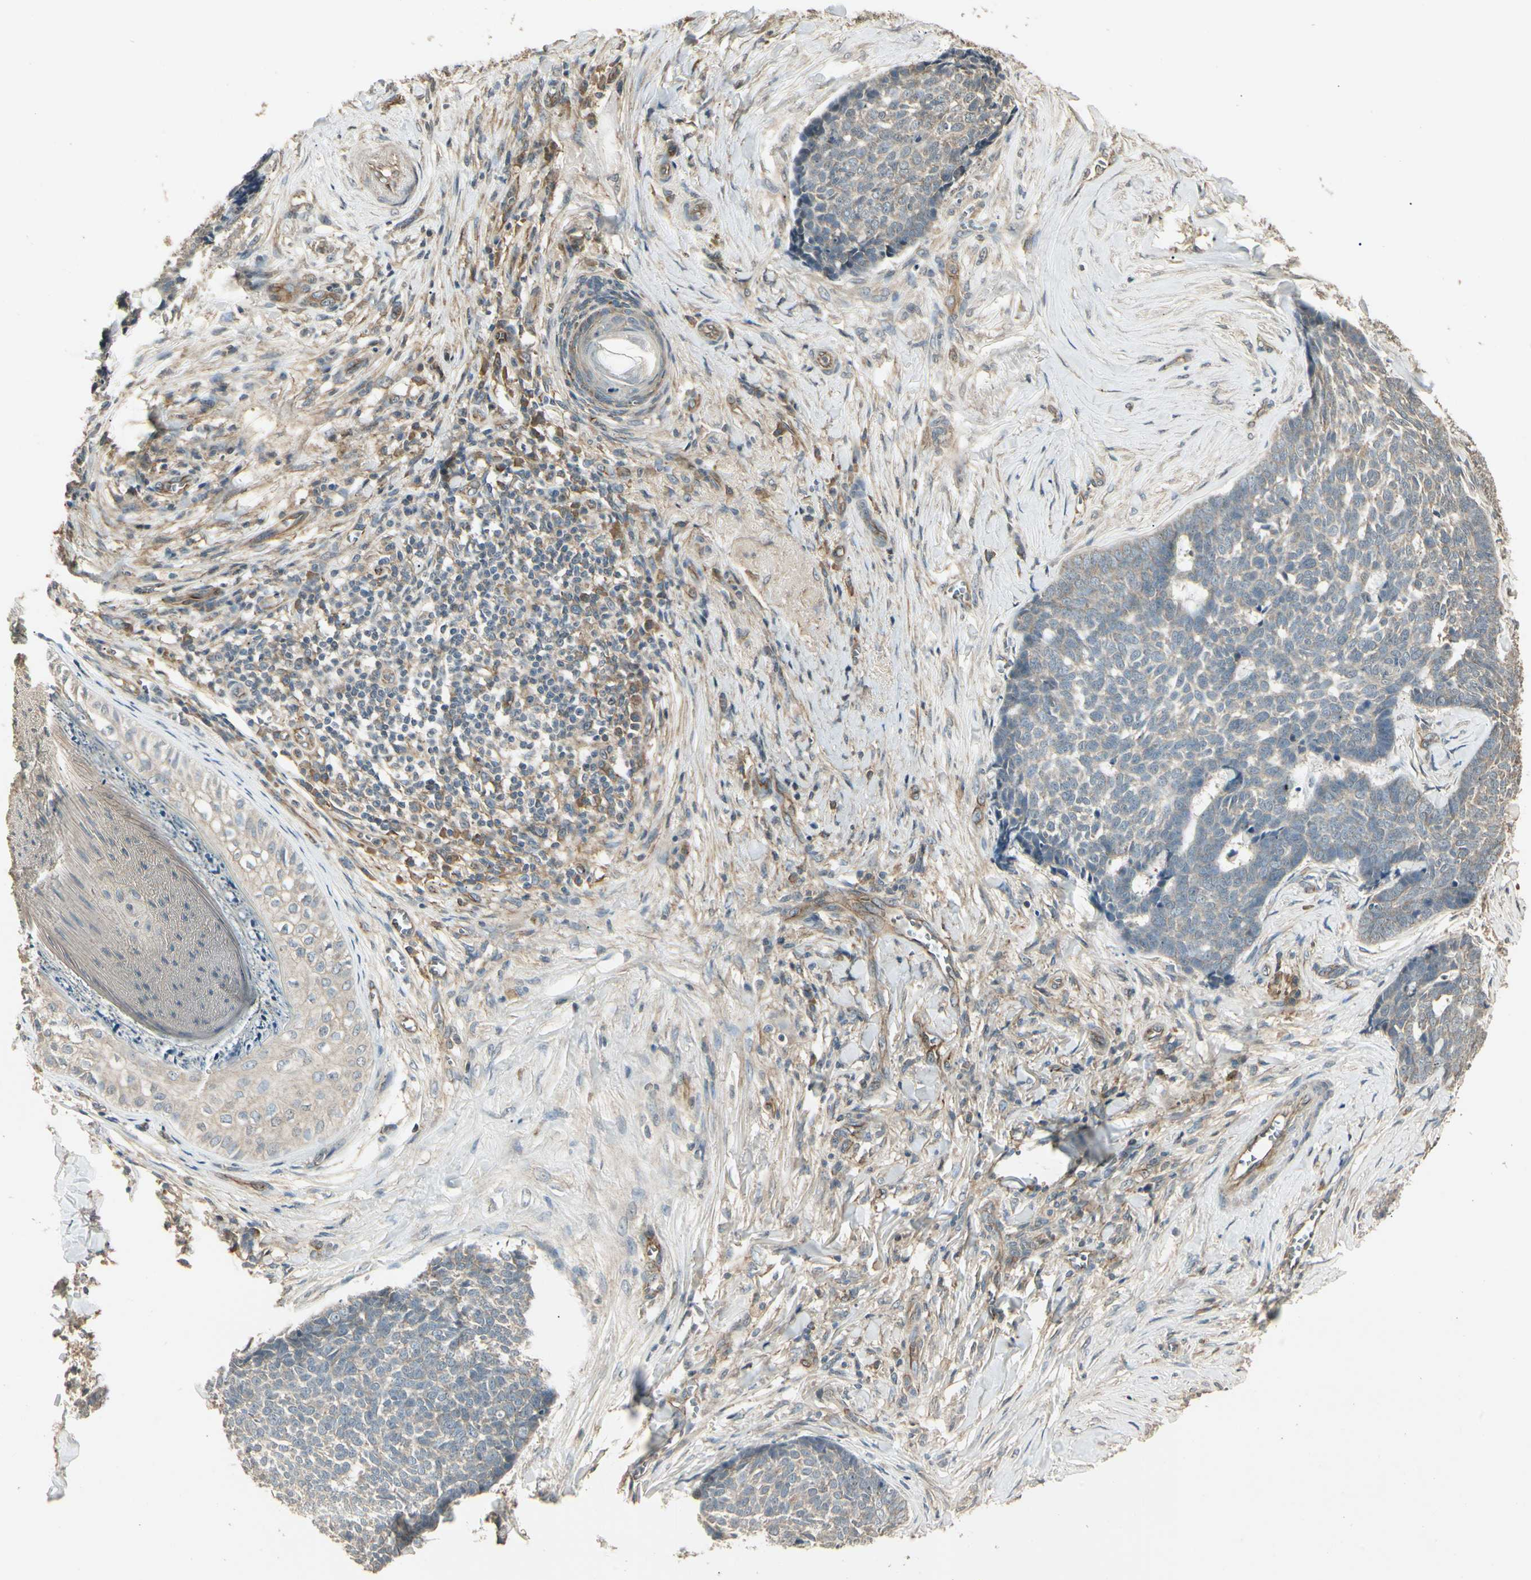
{"staining": {"intensity": "weak", "quantity": "<25%", "location": "cytoplasmic/membranous"}, "tissue": "skin cancer", "cell_type": "Tumor cells", "image_type": "cancer", "snomed": [{"axis": "morphology", "description": "Basal cell carcinoma"}, {"axis": "topography", "description": "Skin"}], "caption": "Tumor cells are negative for brown protein staining in skin cancer.", "gene": "RNF180", "patient": {"sex": "male", "age": 84}}